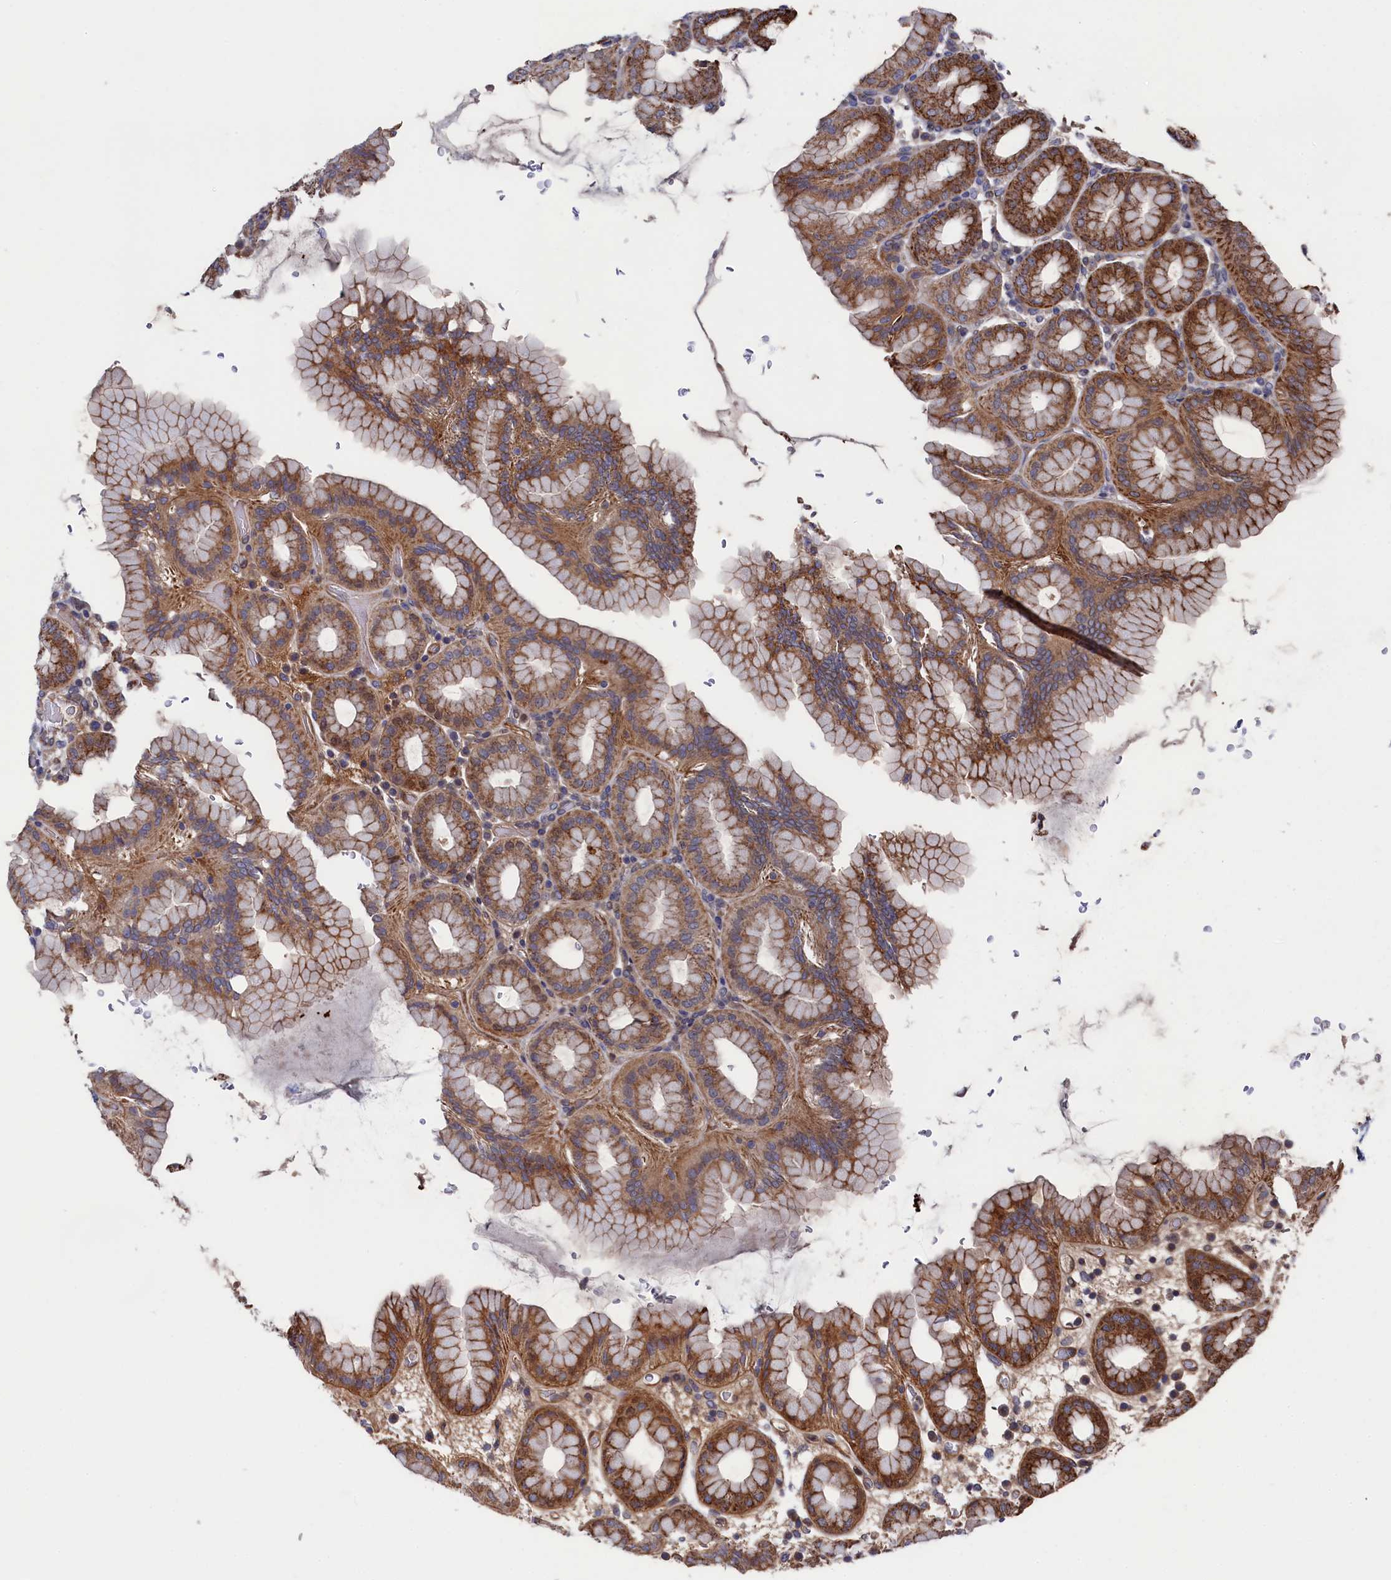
{"staining": {"intensity": "strong", "quantity": "25%-75%", "location": "cytoplasmic/membranous"}, "tissue": "stomach", "cell_type": "Glandular cells", "image_type": "normal", "snomed": [{"axis": "morphology", "description": "Normal tissue, NOS"}, {"axis": "topography", "description": "Stomach, upper"}], "caption": "Protein analysis of normal stomach demonstrates strong cytoplasmic/membranous positivity in about 25%-75% of glandular cells.", "gene": "ZNF891", "patient": {"sex": "male", "age": 68}}